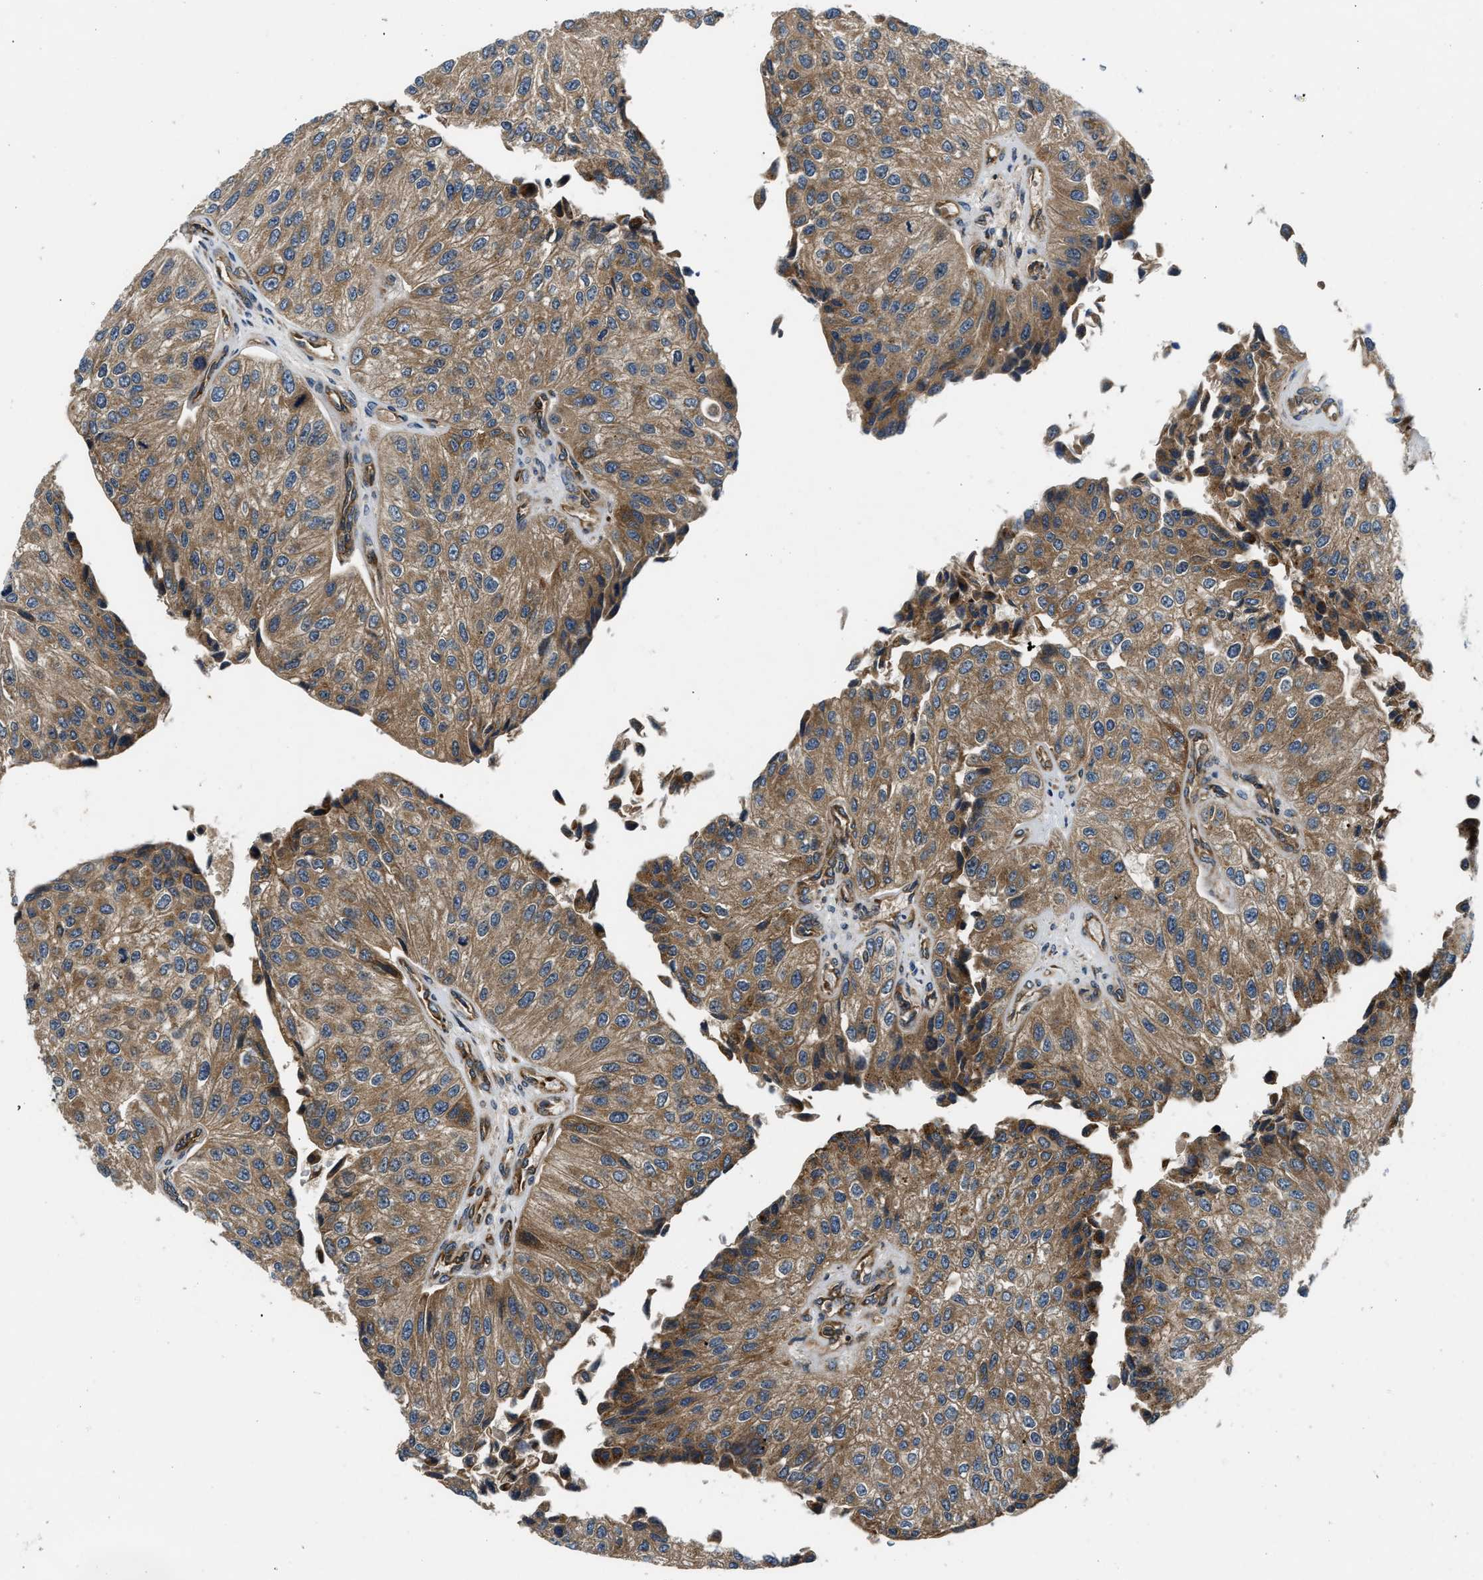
{"staining": {"intensity": "moderate", "quantity": ">75%", "location": "cytoplasmic/membranous"}, "tissue": "urothelial cancer", "cell_type": "Tumor cells", "image_type": "cancer", "snomed": [{"axis": "morphology", "description": "Urothelial carcinoma, High grade"}, {"axis": "topography", "description": "Kidney"}, {"axis": "topography", "description": "Urinary bladder"}], "caption": "Urothelial cancer tissue displays moderate cytoplasmic/membranous positivity in about >75% of tumor cells", "gene": "PNPLA8", "patient": {"sex": "male", "age": 77}}